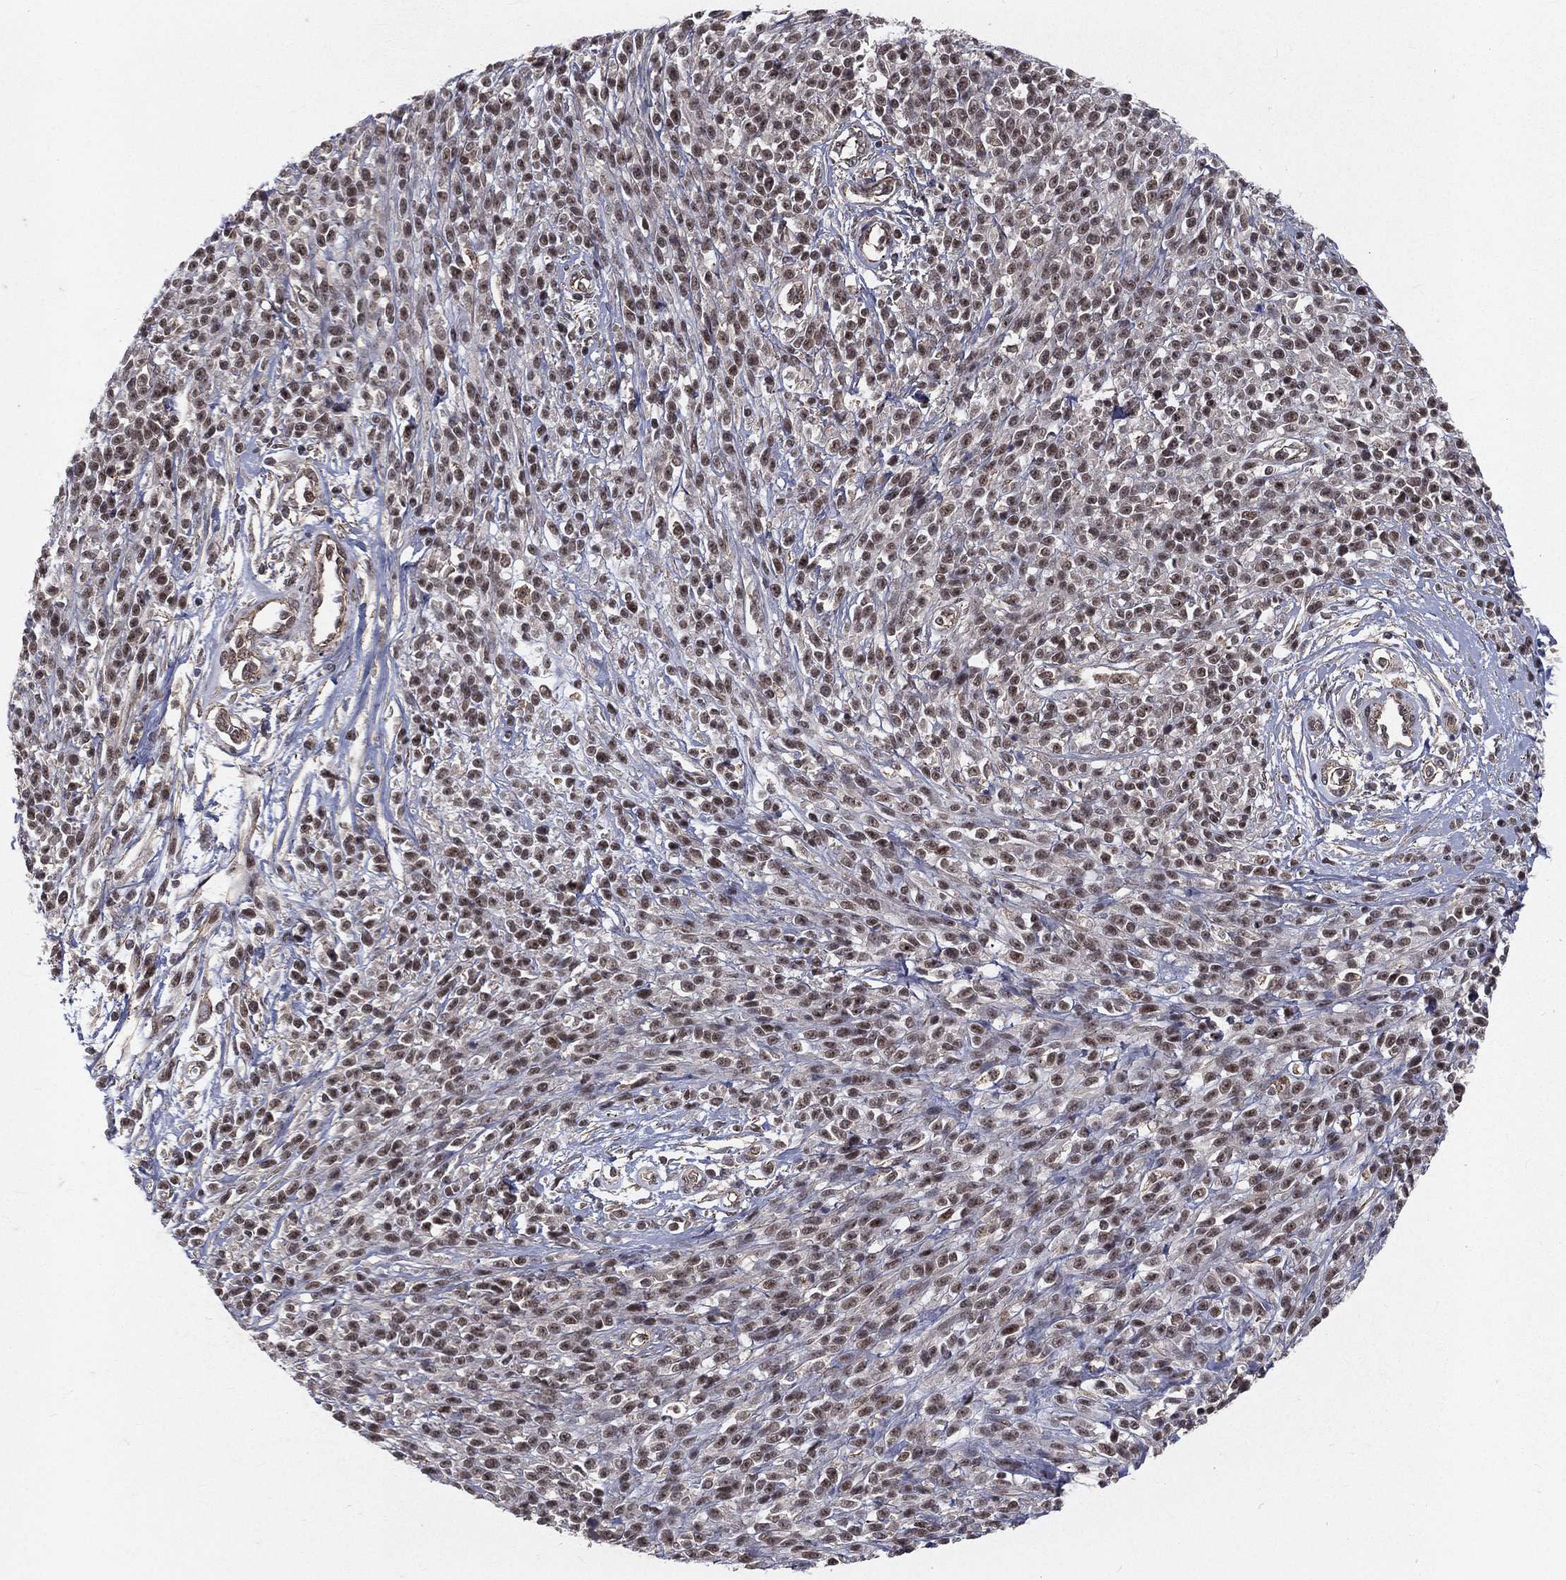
{"staining": {"intensity": "strong", "quantity": "25%-75%", "location": "nuclear"}, "tissue": "melanoma", "cell_type": "Tumor cells", "image_type": "cancer", "snomed": [{"axis": "morphology", "description": "Malignant melanoma, NOS"}, {"axis": "topography", "description": "Skin"}, {"axis": "topography", "description": "Skin of trunk"}], "caption": "Malignant melanoma stained with a brown dye displays strong nuclear positive positivity in about 25%-75% of tumor cells.", "gene": "MORC2", "patient": {"sex": "male", "age": 74}}